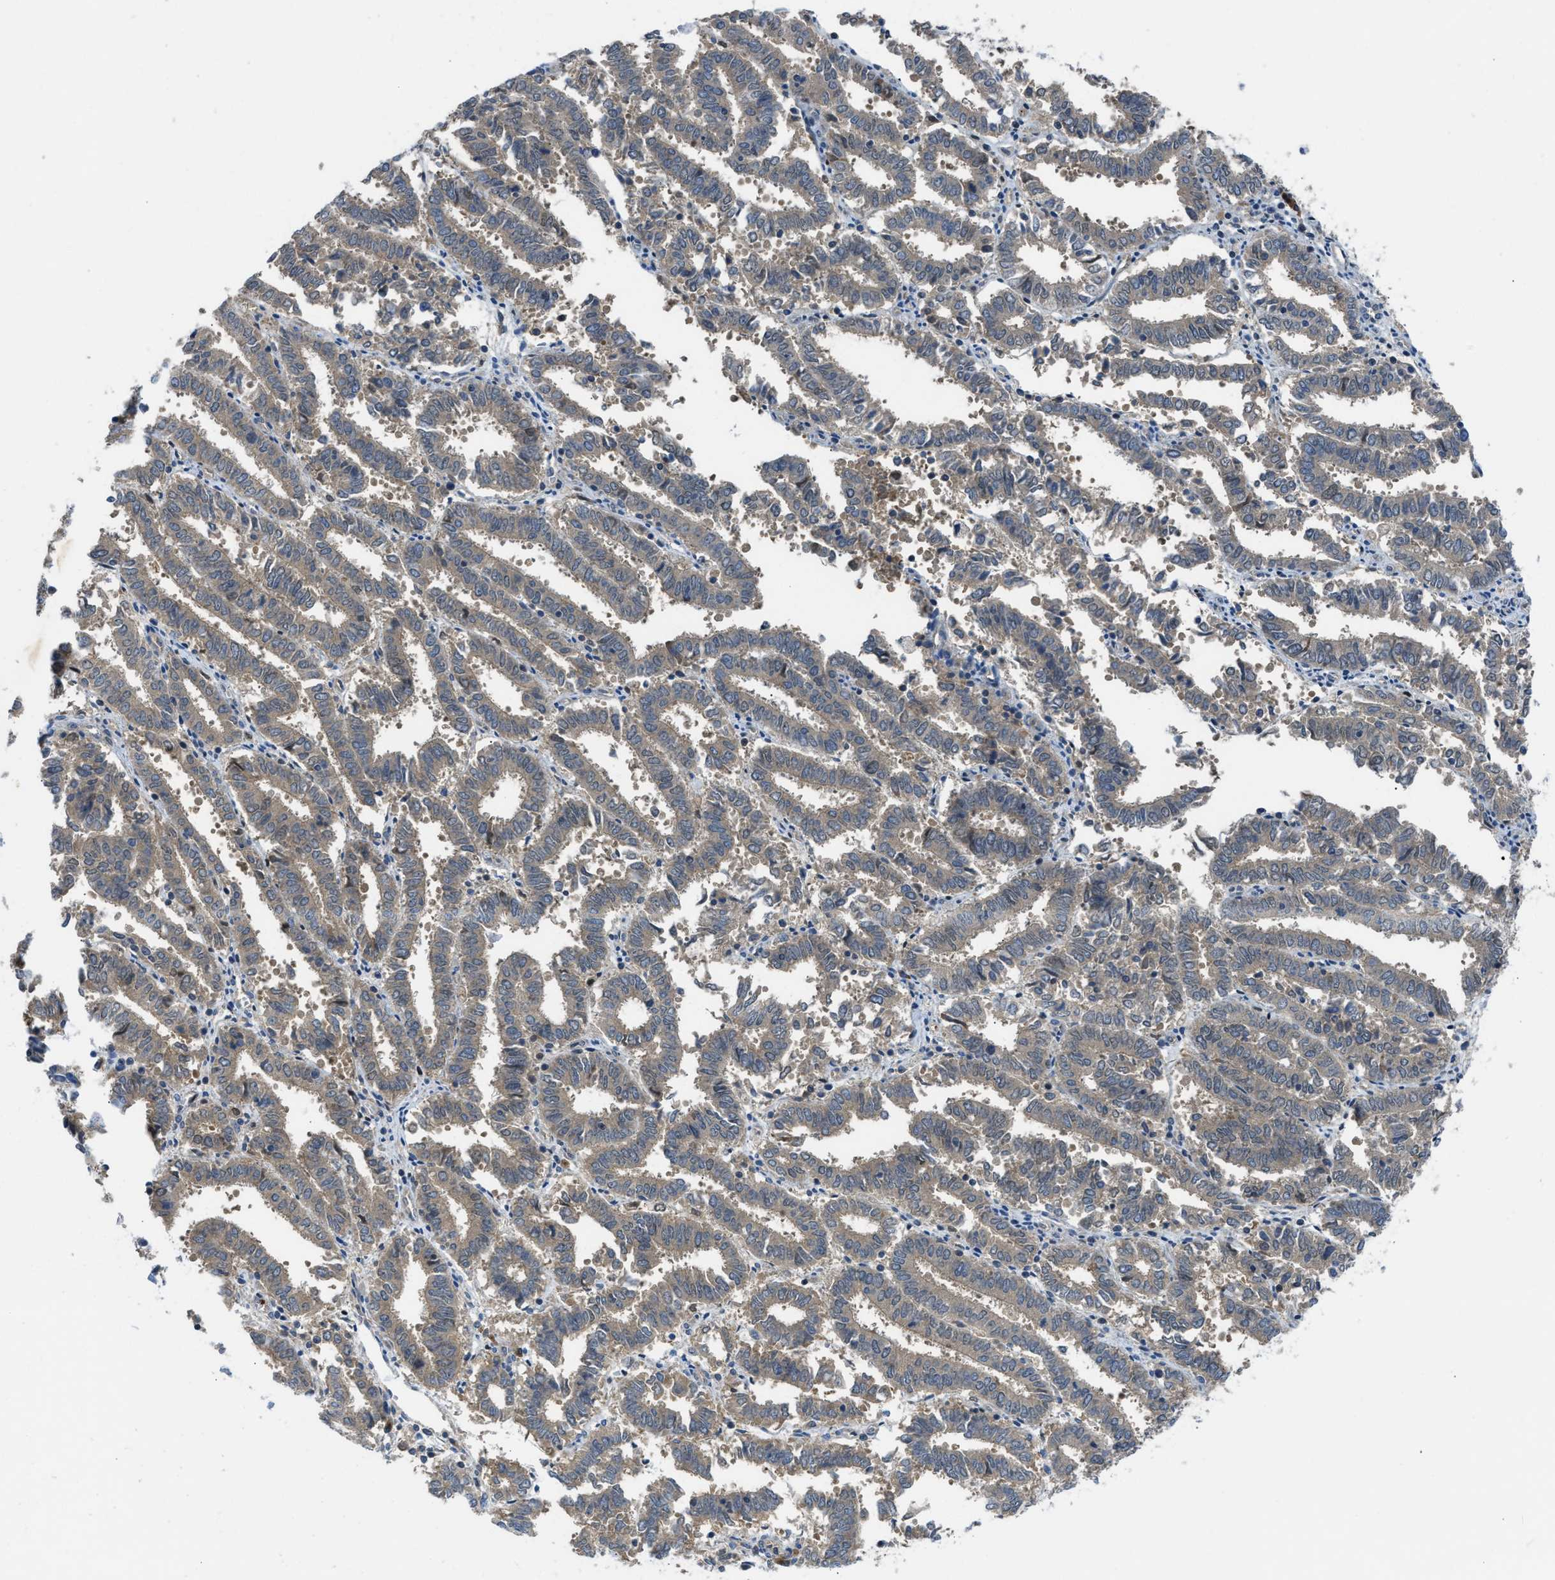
{"staining": {"intensity": "weak", "quantity": "25%-75%", "location": "cytoplasmic/membranous"}, "tissue": "endometrial cancer", "cell_type": "Tumor cells", "image_type": "cancer", "snomed": [{"axis": "morphology", "description": "Adenocarcinoma, NOS"}, {"axis": "topography", "description": "Uterus"}], "caption": "Protein staining demonstrates weak cytoplasmic/membranous staining in approximately 25%-75% of tumor cells in adenocarcinoma (endometrial). (DAB (3,3'-diaminobenzidine) = brown stain, brightfield microscopy at high magnification).", "gene": "ZNF251", "patient": {"sex": "female", "age": 83}}